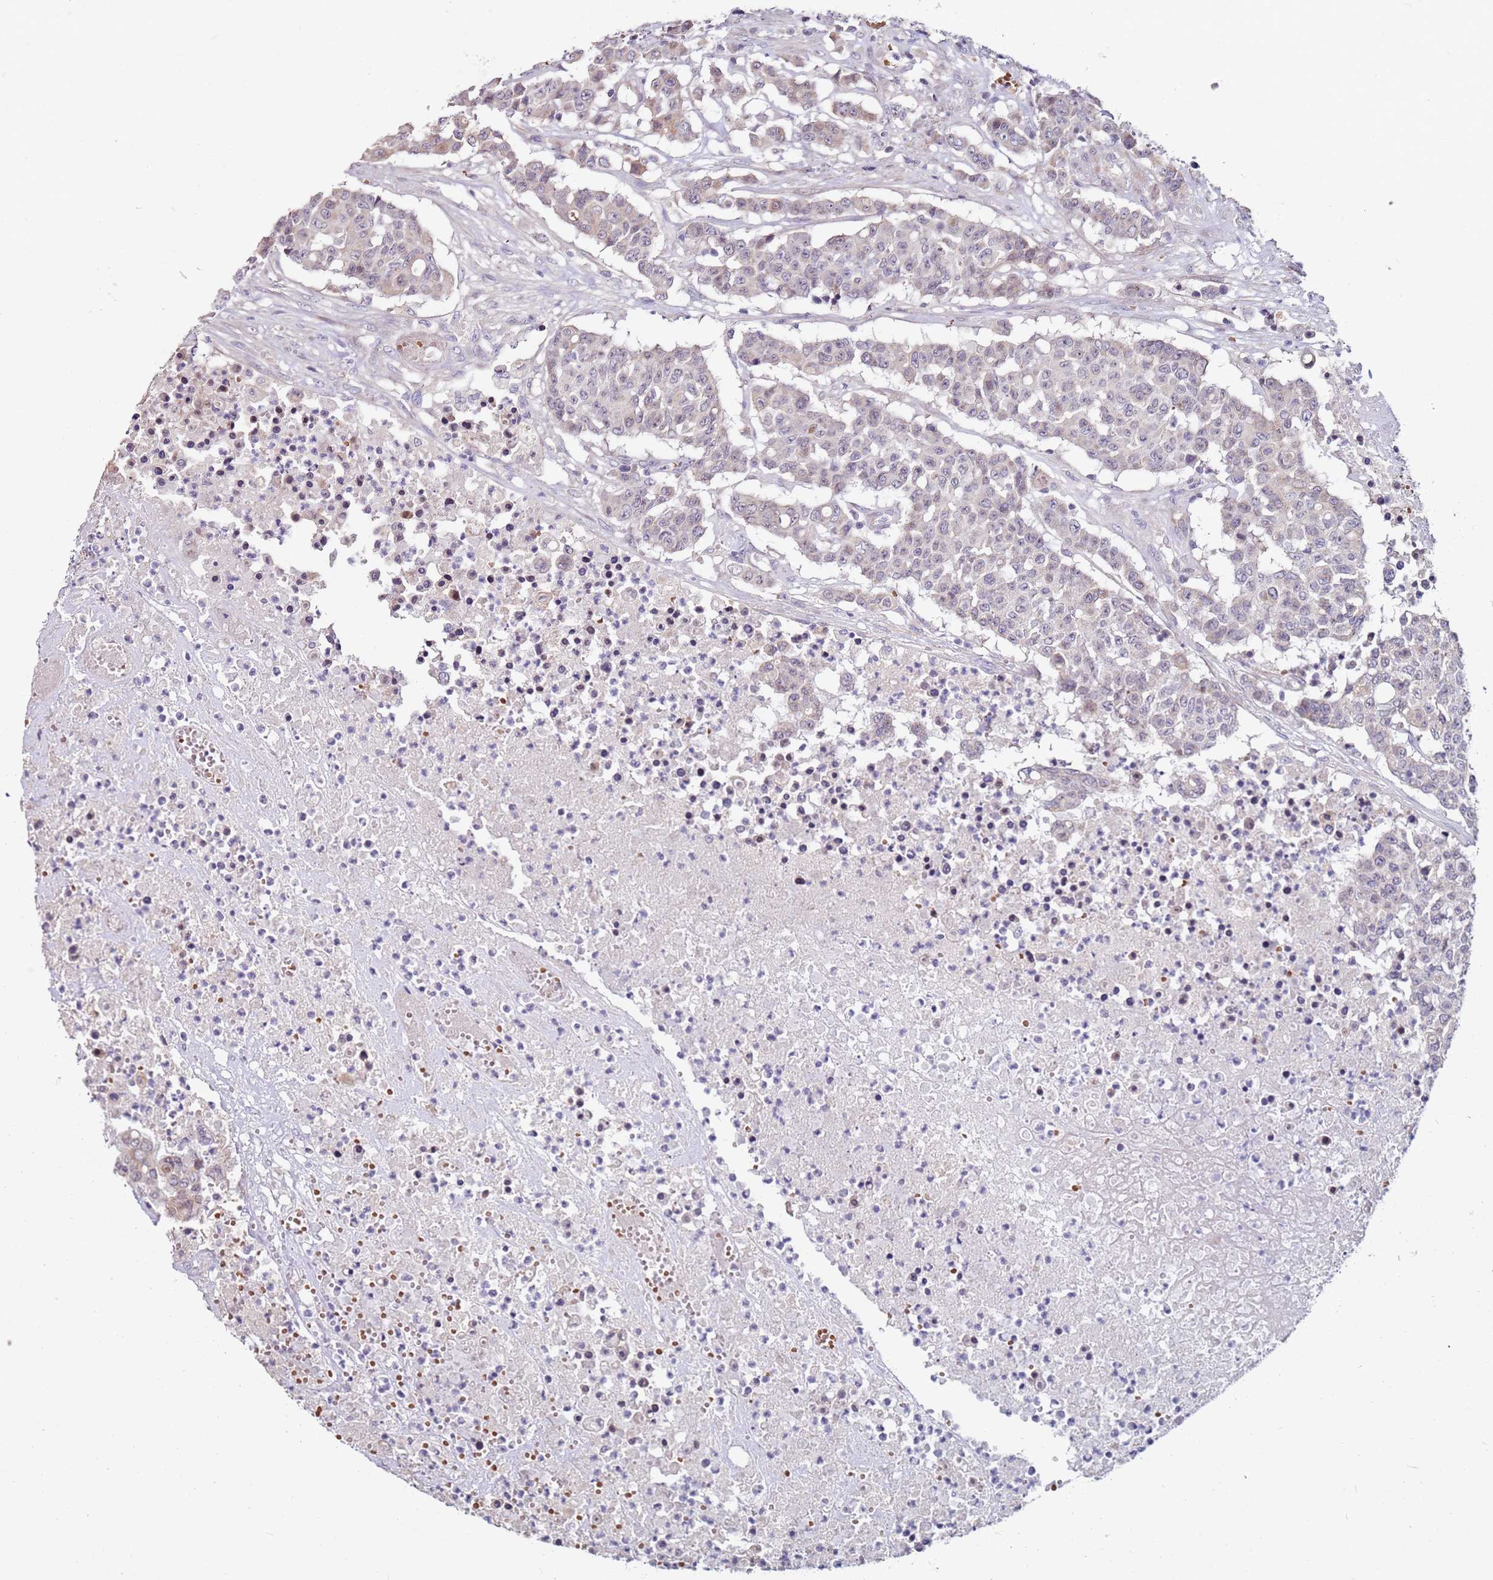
{"staining": {"intensity": "moderate", "quantity": "<25%", "location": "cytoplasmic/membranous"}, "tissue": "colorectal cancer", "cell_type": "Tumor cells", "image_type": "cancer", "snomed": [{"axis": "morphology", "description": "Adenocarcinoma, NOS"}, {"axis": "topography", "description": "Colon"}], "caption": "IHC of colorectal adenocarcinoma displays low levels of moderate cytoplasmic/membranous expression in about <25% of tumor cells. IHC stains the protein of interest in brown and the nuclei are stained blue.", "gene": "RARS2", "patient": {"sex": "male", "age": 51}}